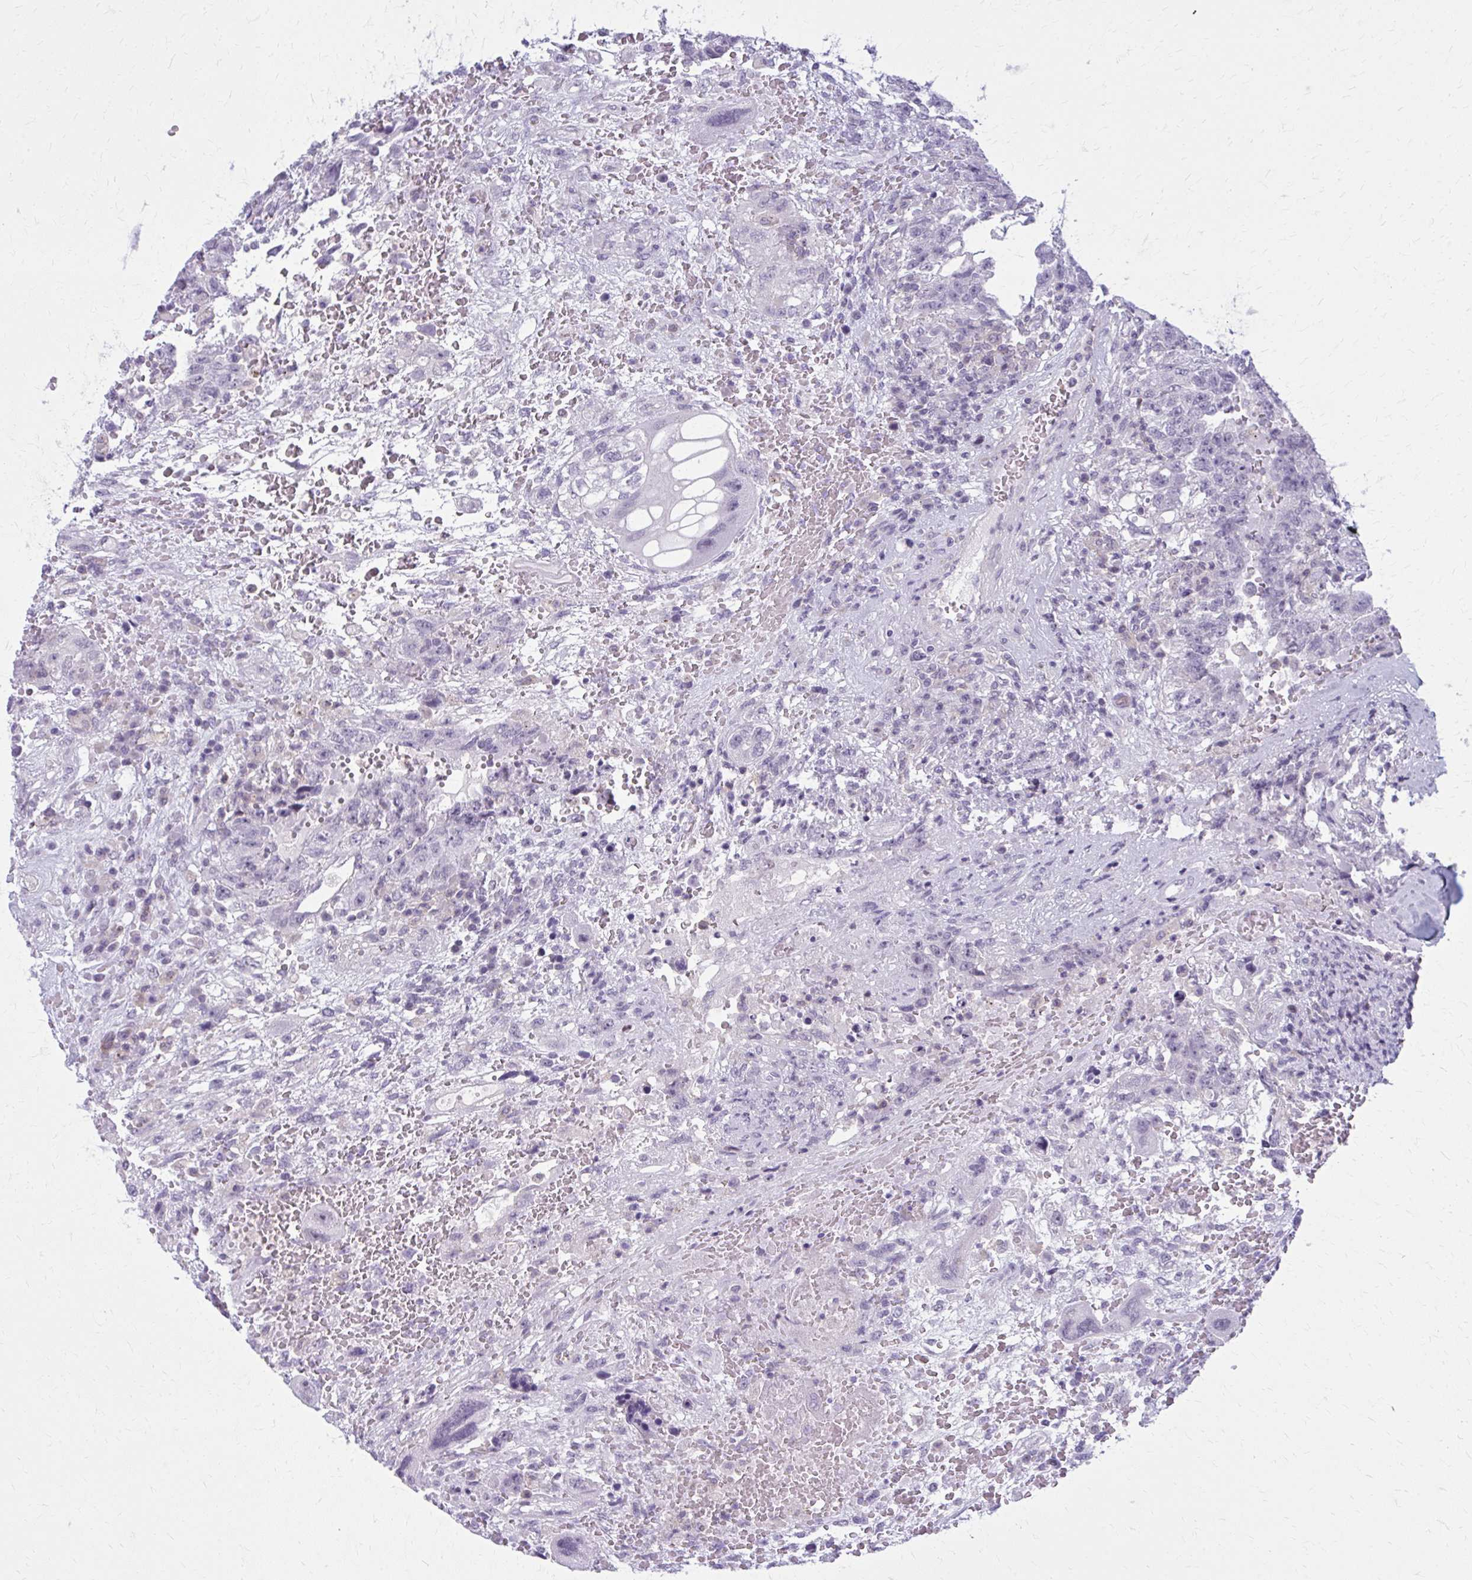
{"staining": {"intensity": "negative", "quantity": "none", "location": "none"}, "tissue": "testis cancer", "cell_type": "Tumor cells", "image_type": "cancer", "snomed": [{"axis": "morphology", "description": "Carcinoma, Embryonal, NOS"}, {"axis": "topography", "description": "Testis"}], "caption": "Immunohistochemistry (IHC) of testis cancer (embryonal carcinoma) exhibits no staining in tumor cells.", "gene": "CARD9", "patient": {"sex": "male", "age": 26}}